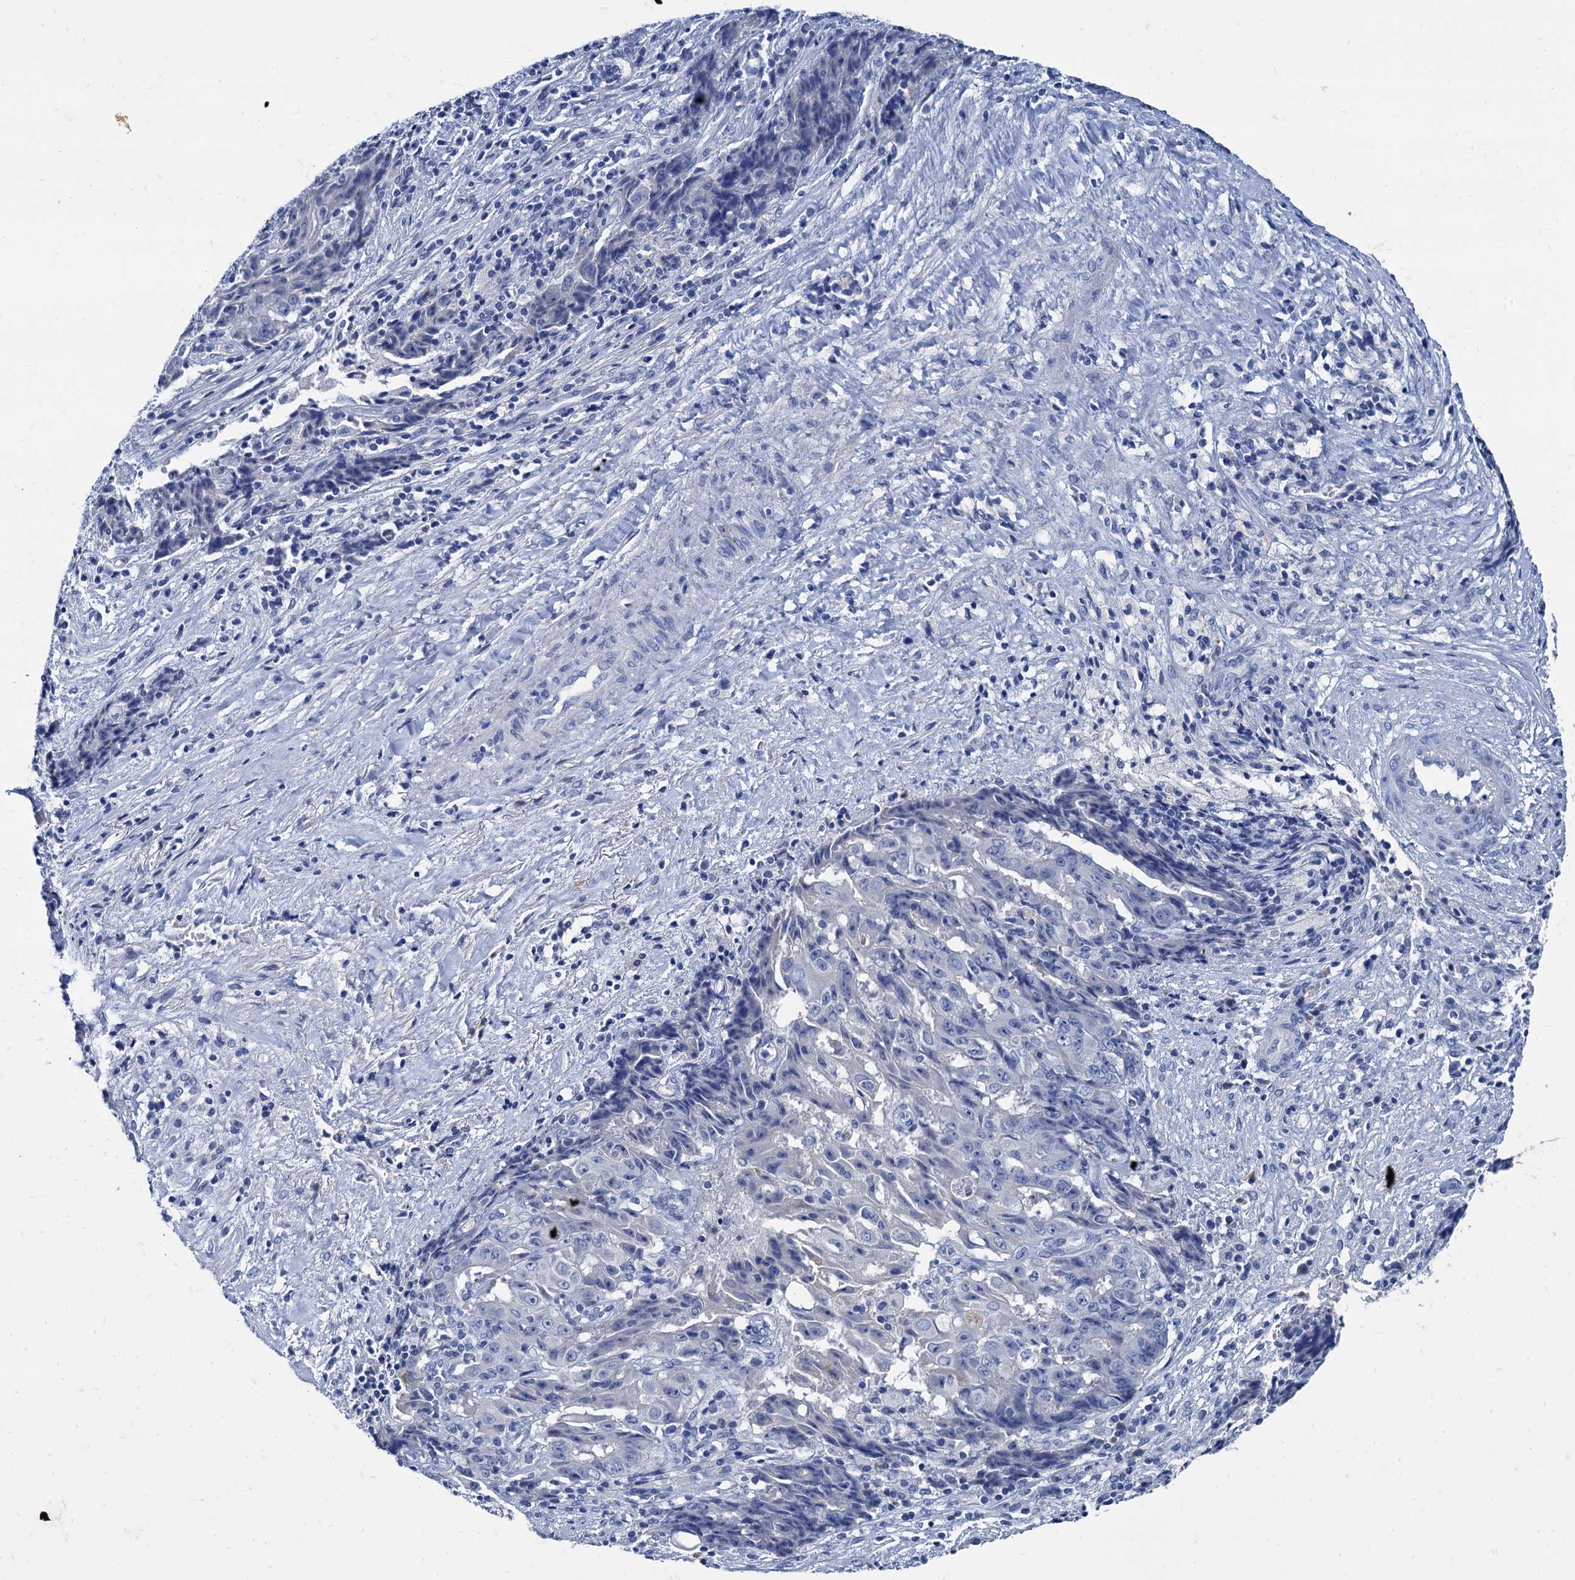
{"staining": {"intensity": "negative", "quantity": "none", "location": "none"}, "tissue": "ovarian cancer", "cell_type": "Tumor cells", "image_type": "cancer", "snomed": [{"axis": "morphology", "description": "Carcinoma, endometroid"}, {"axis": "topography", "description": "Appendix"}, {"axis": "topography", "description": "Ovary"}], "caption": "Immunohistochemistry (IHC) image of neoplastic tissue: ovarian cancer stained with DAB (3,3'-diaminobenzidine) displays no significant protein expression in tumor cells.", "gene": "TMEM72", "patient": {"sex": "female", "age": 42}}